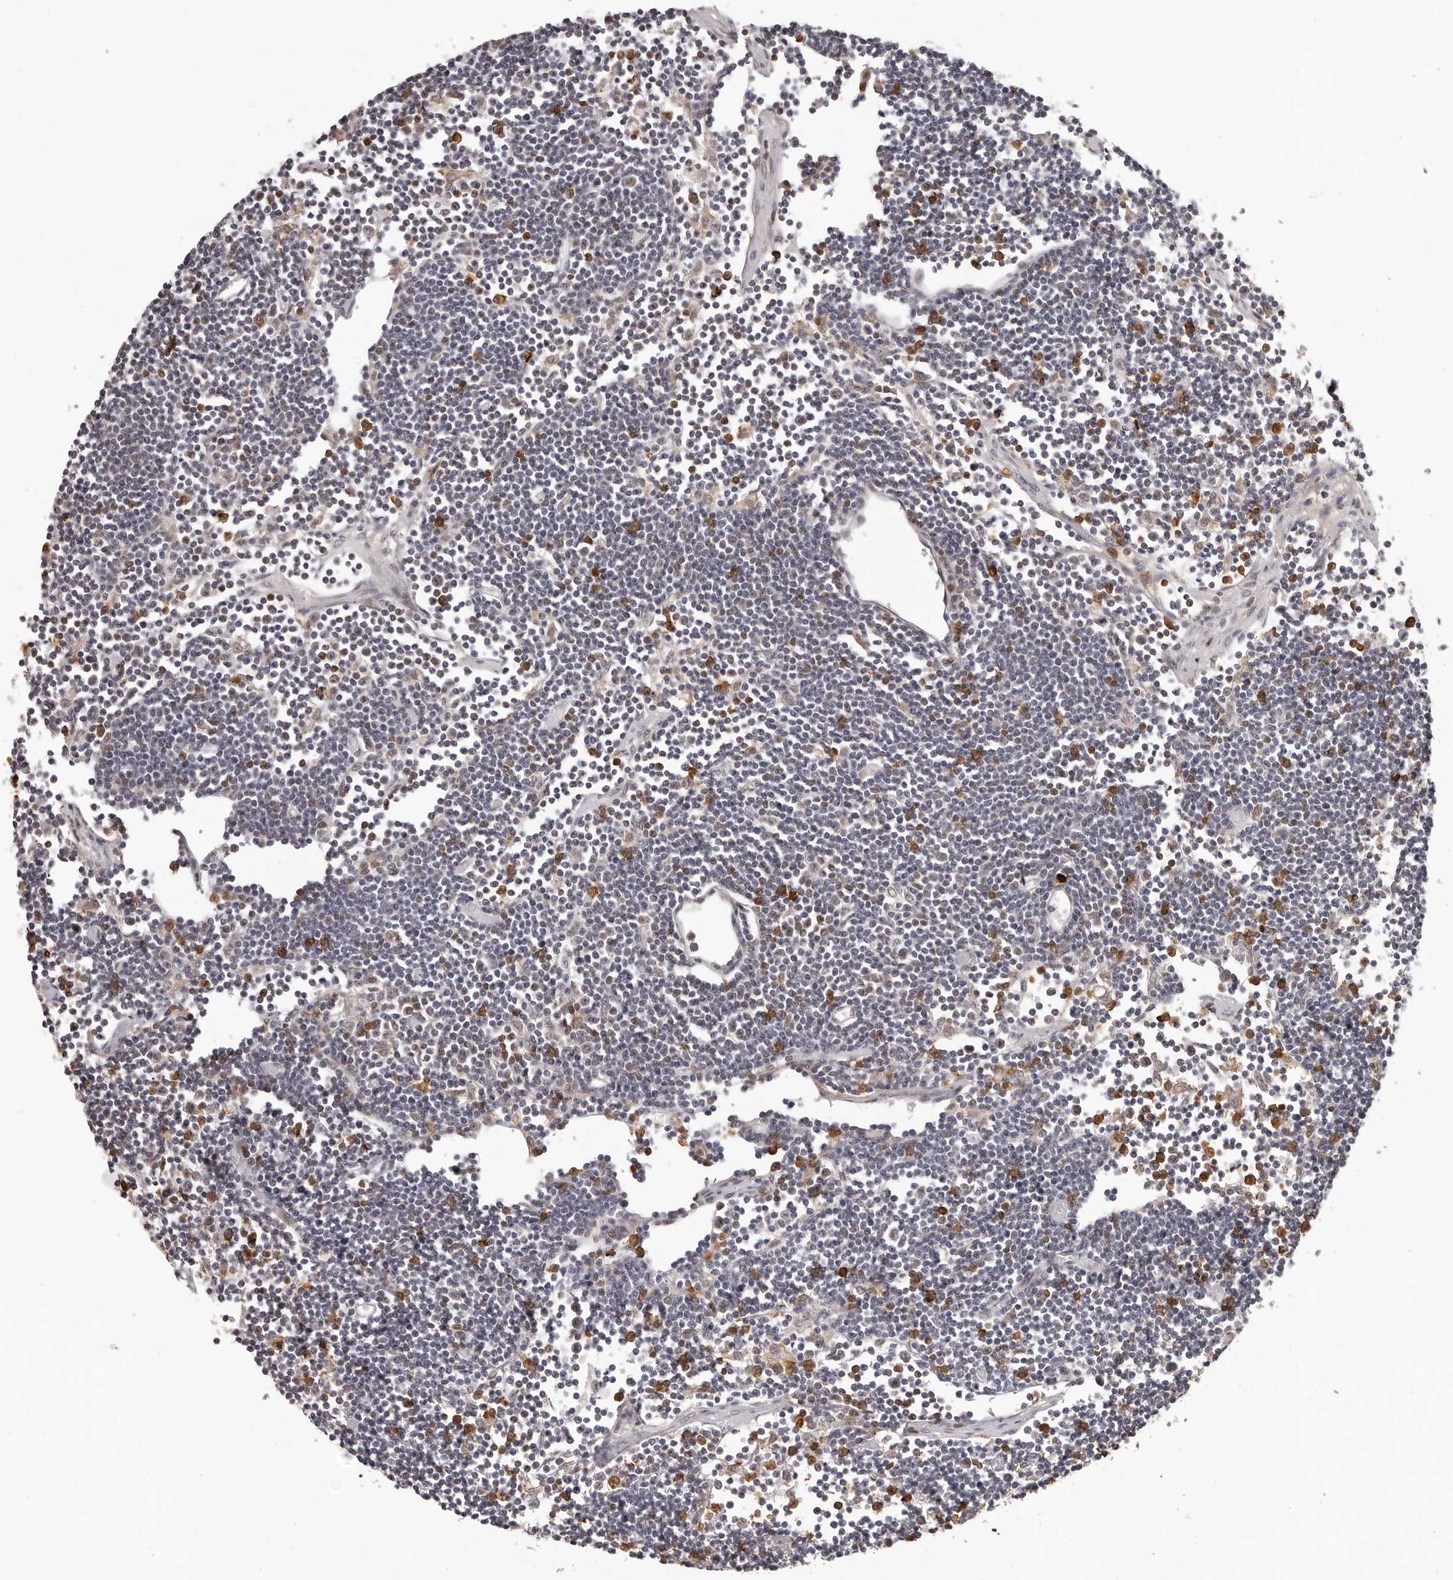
{"staining": {"intensity": "negative", "quantity": "none", "location": "none"}, "tissue": "lymph node", "cell_type": "Germinal center cells", "image_type": "normal", "snomed": [{"axis": "morphology", "description": "Normal tissue, NOS"}, {"axis": "topography", "description": "Lymph node"}], "caption": "DAB immunohistochemical staining of benign human lymph node exhibits no significant staining in germinal center cells.", "gene": "PRR12", "patient": {"sex": "female", "age": 11}}